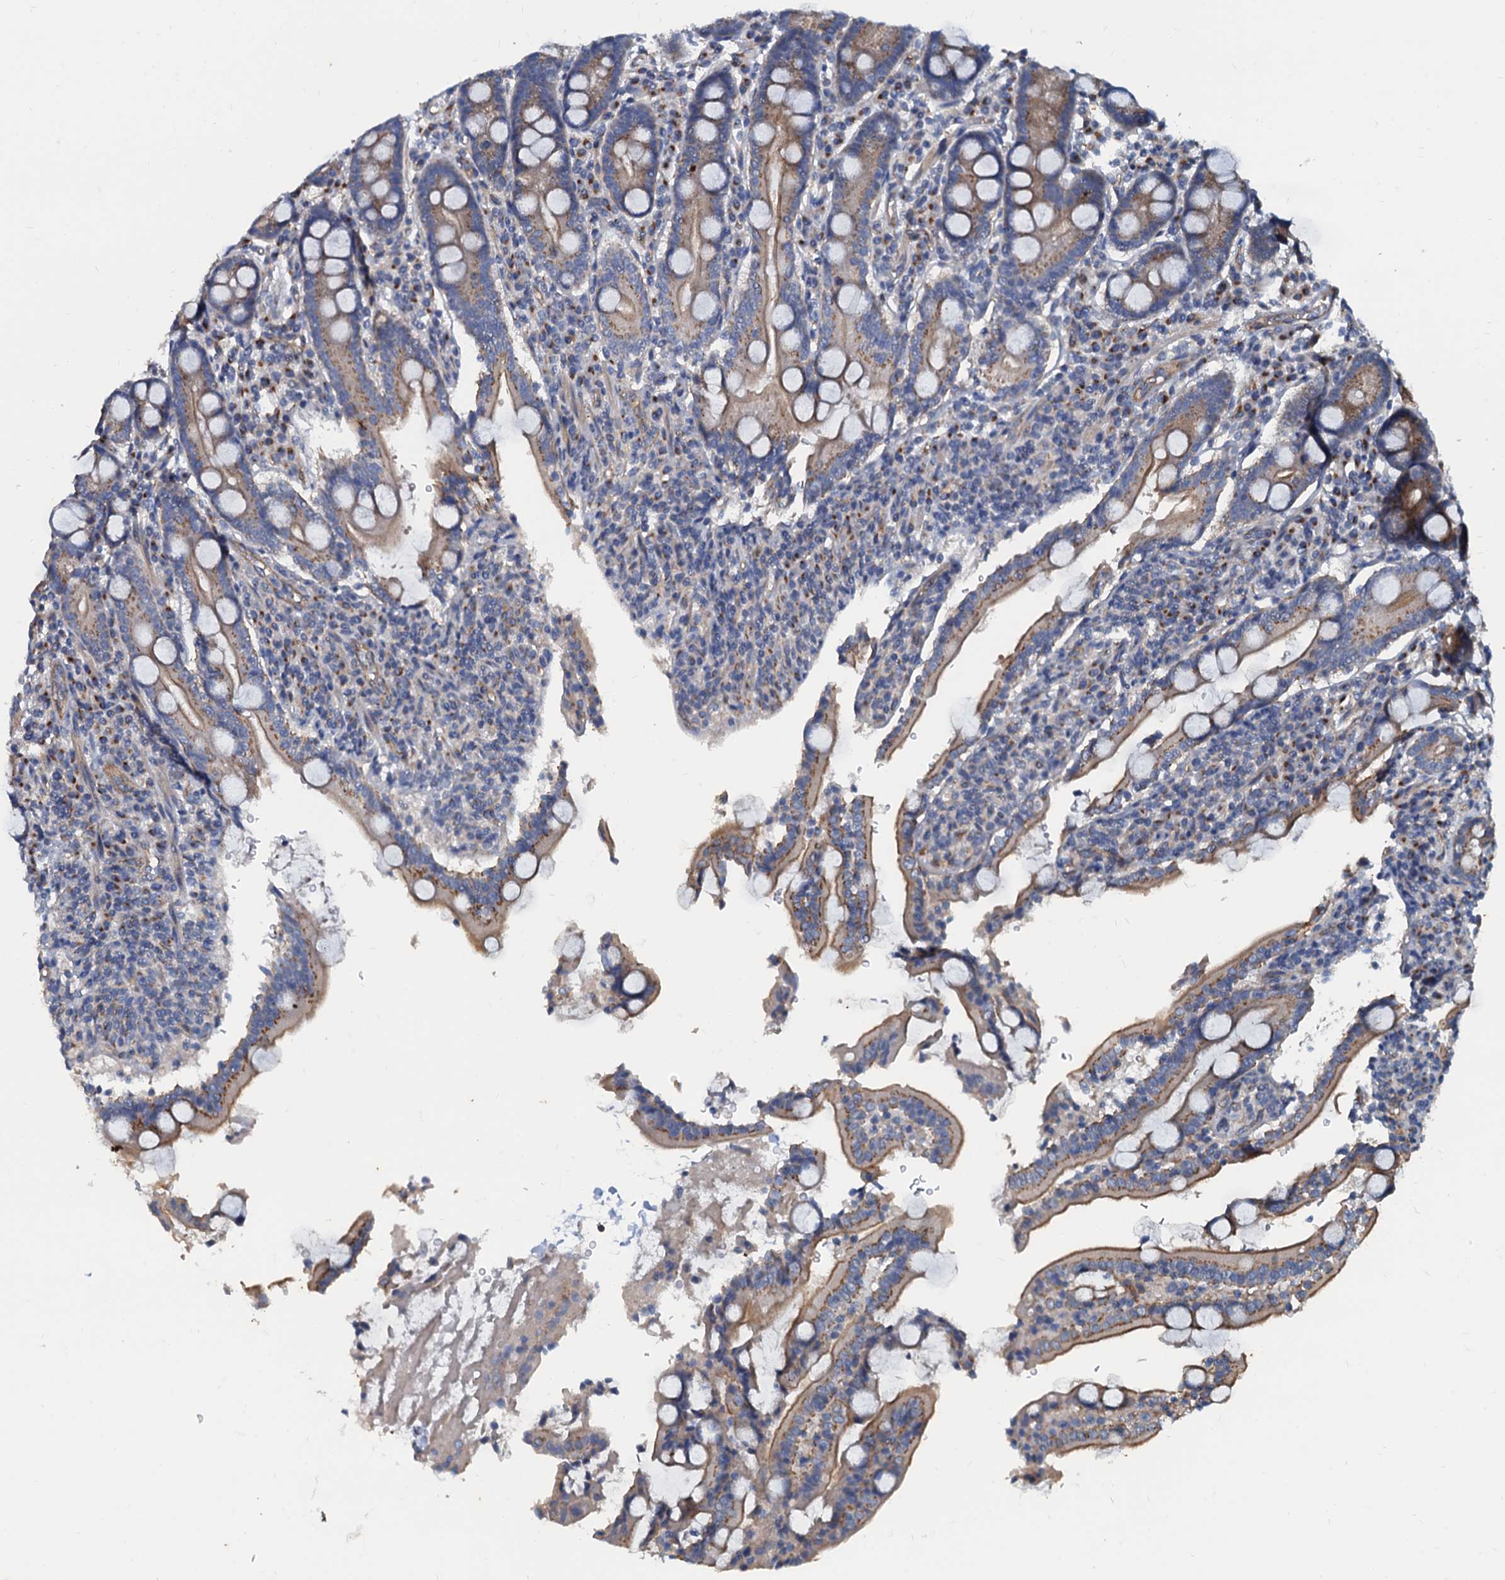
{"staining": {"intensity": "moderate", "quantity": "25%-75%", "location": "cytoplasmic/membranous"}, "tissue": "duodenum", "cell_type": "Glandular cells", "image_type": "normal", "snomed": [{"axis": "morphology", "description": "Normal tissue, NOS"}, {"axis": "topography", "description": "Duodenum"}], "caption": "Protein expression analysis of unremarkable human duodenum reveals moderate cytoplasmic/membranous expression in about 25%-75% of glandular cells.", "gene": "NGRN", "patient": {"sex": "male", "age": 35}}